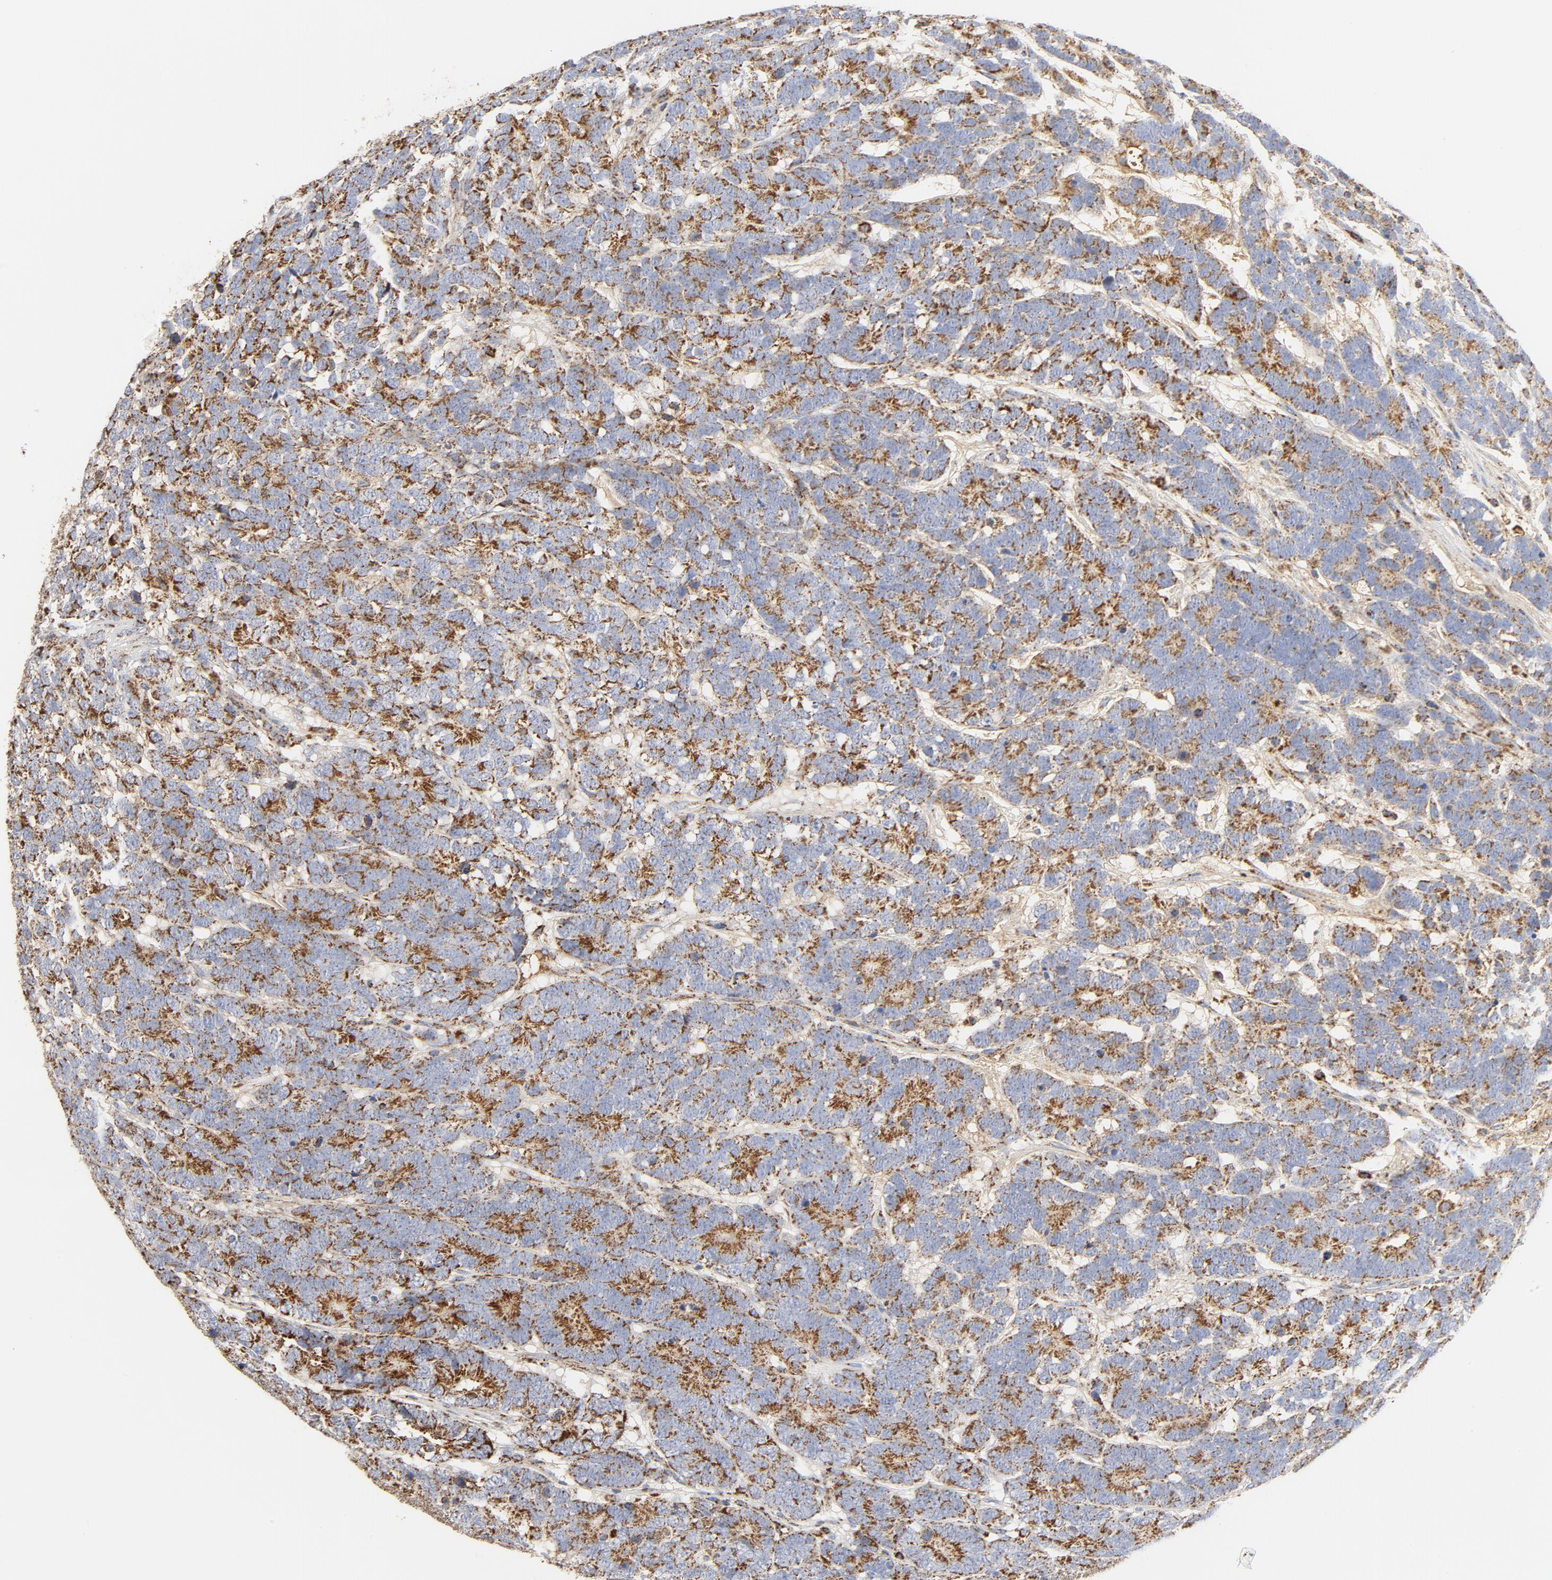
{"staining": {"intensity": "moderate", "quantity": ">75%", "location": "cytoplasmic/membranous"}, "tissue": "testis cancer", "cell_type": "Tumor cells", "image_type": "cancer", "snomed": [{"axis": "morphology", "description": "Carcinoma, Embryonal, NOS"}, {"axis": "topography", "description": "Testis"}], "caption": "Immunohistochemical staining of human testis embryonal carcinoma reveals moderate cytoplasmic/membranous protein expression in approximately >75% of tumor cells.", "gene": "PCNX4", "patient": {"sex": "male", "age": 26}}